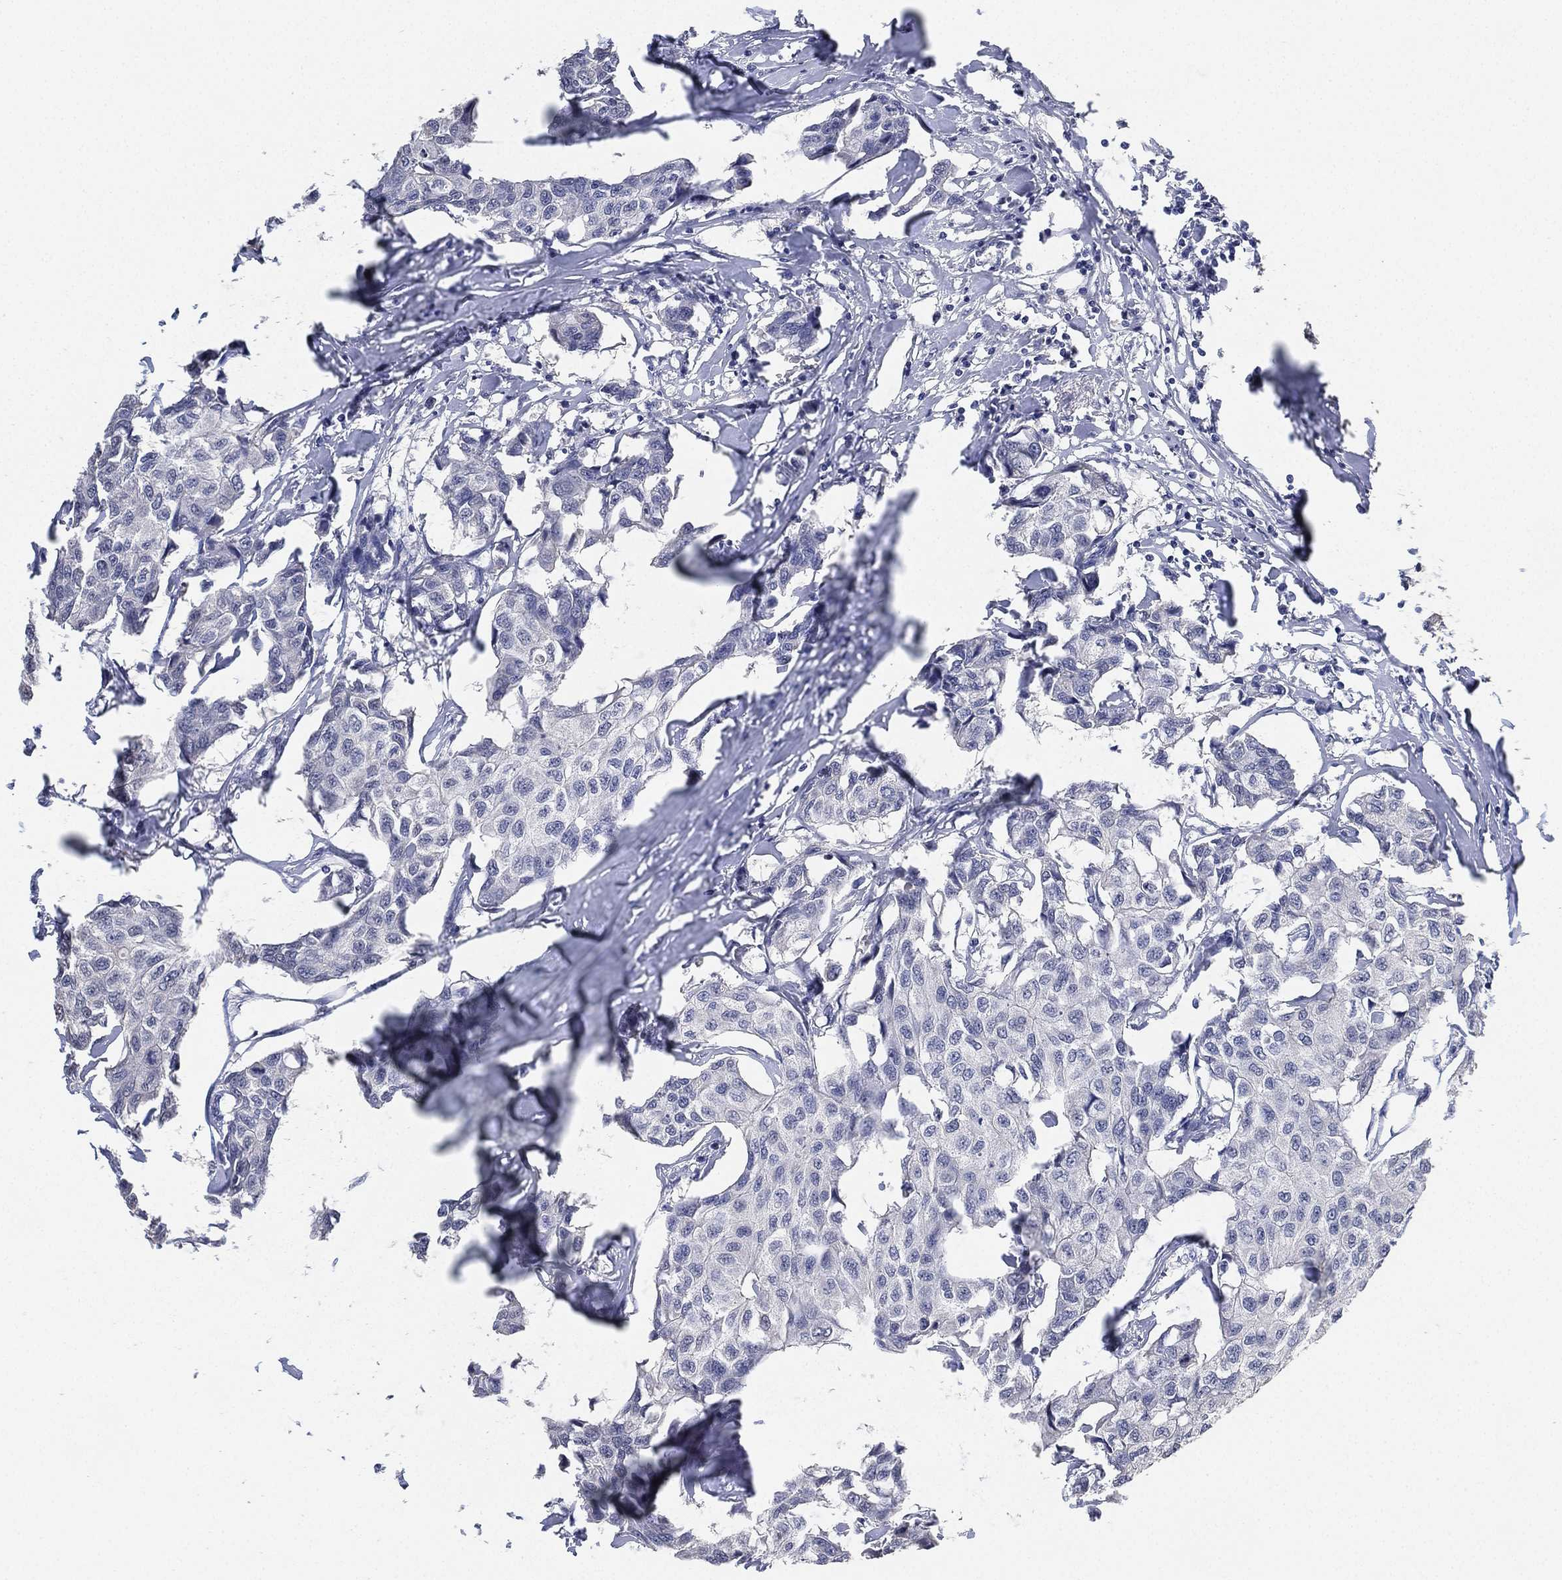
{"staining": {"intensity": "negative", "quantity": "none", "location": "none"}, "tissue": "breast cancer", "cell_type": "Tumor cells", "image_type": "cancer", "snomed": [{"axis": "morphology", "description": "Duct carcinoma"}, {"axis": "topography", "description": "Breast"}], "caption": "Breast cancer was stained to show a protein in brown. There is no significant staining in tumor cells. (DAB immunohistochemistry, high magnification).", "gene": "IYD", "patient": {"sex": "female", "age": 80}}